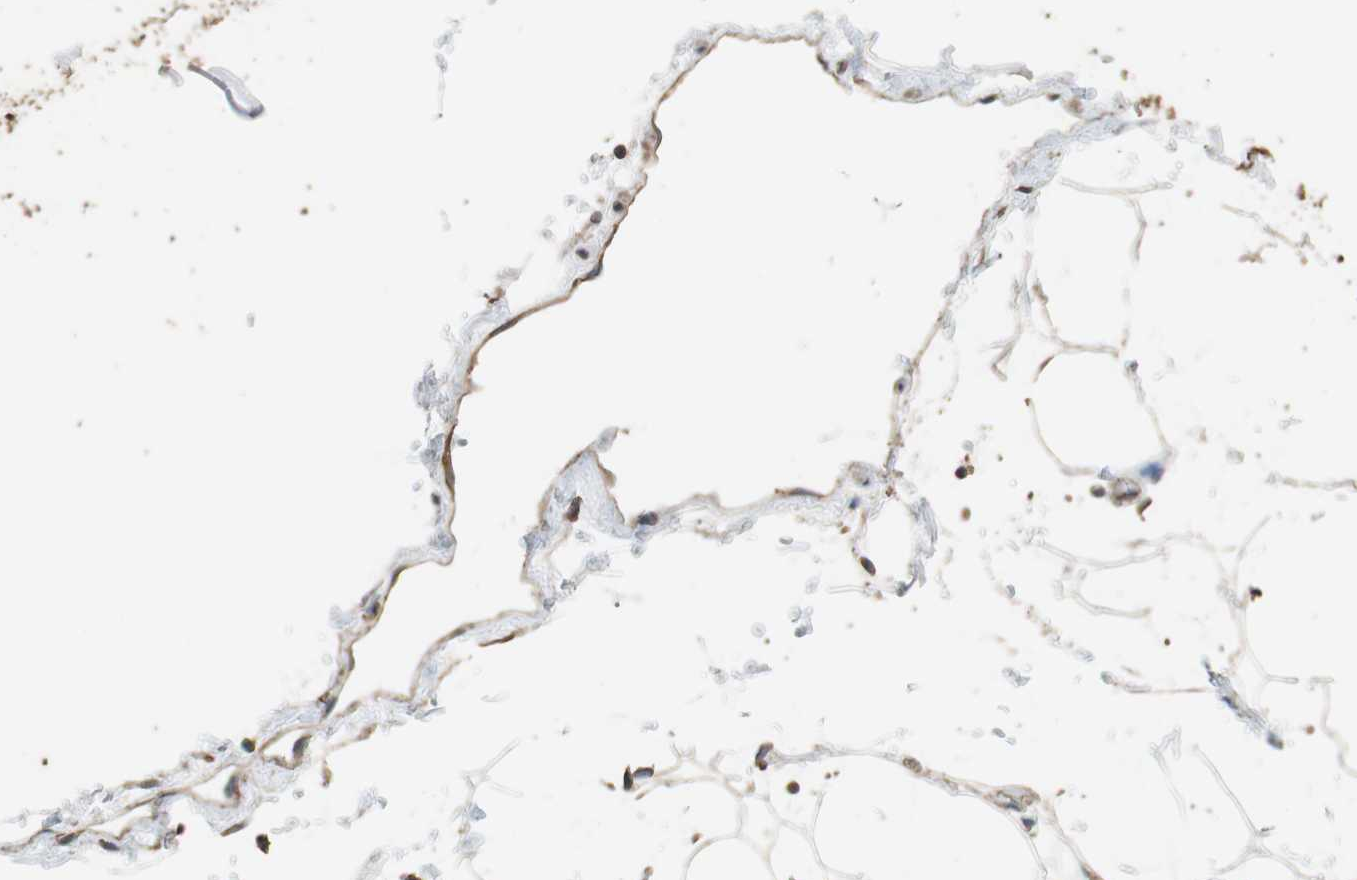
{"staining": {"intensity": "moderate", "quantity": ">75%", "location": "cytoplasmic/membranous"}, "tissue": "adipose tissue", "cell_type": "Adipocytes", "image_type": "normal", "snomed": [{"axis": "morphology", "description": "Normal tissue, NOS"}, {"axis": "topography", "description": "Soft tissue"}], "caption": "Adipocytes exhibit medium levels of moderate cytoplasmic/membranous positivity in about >75% of cells in benign adipose tissue. The staining is performed using DAB brown chromogen to label protein expression. The nuclei are counter-stained blue using hematoxylin.", "gene": "PRKRA", "patient": {"sex": "male", "age": 72}}